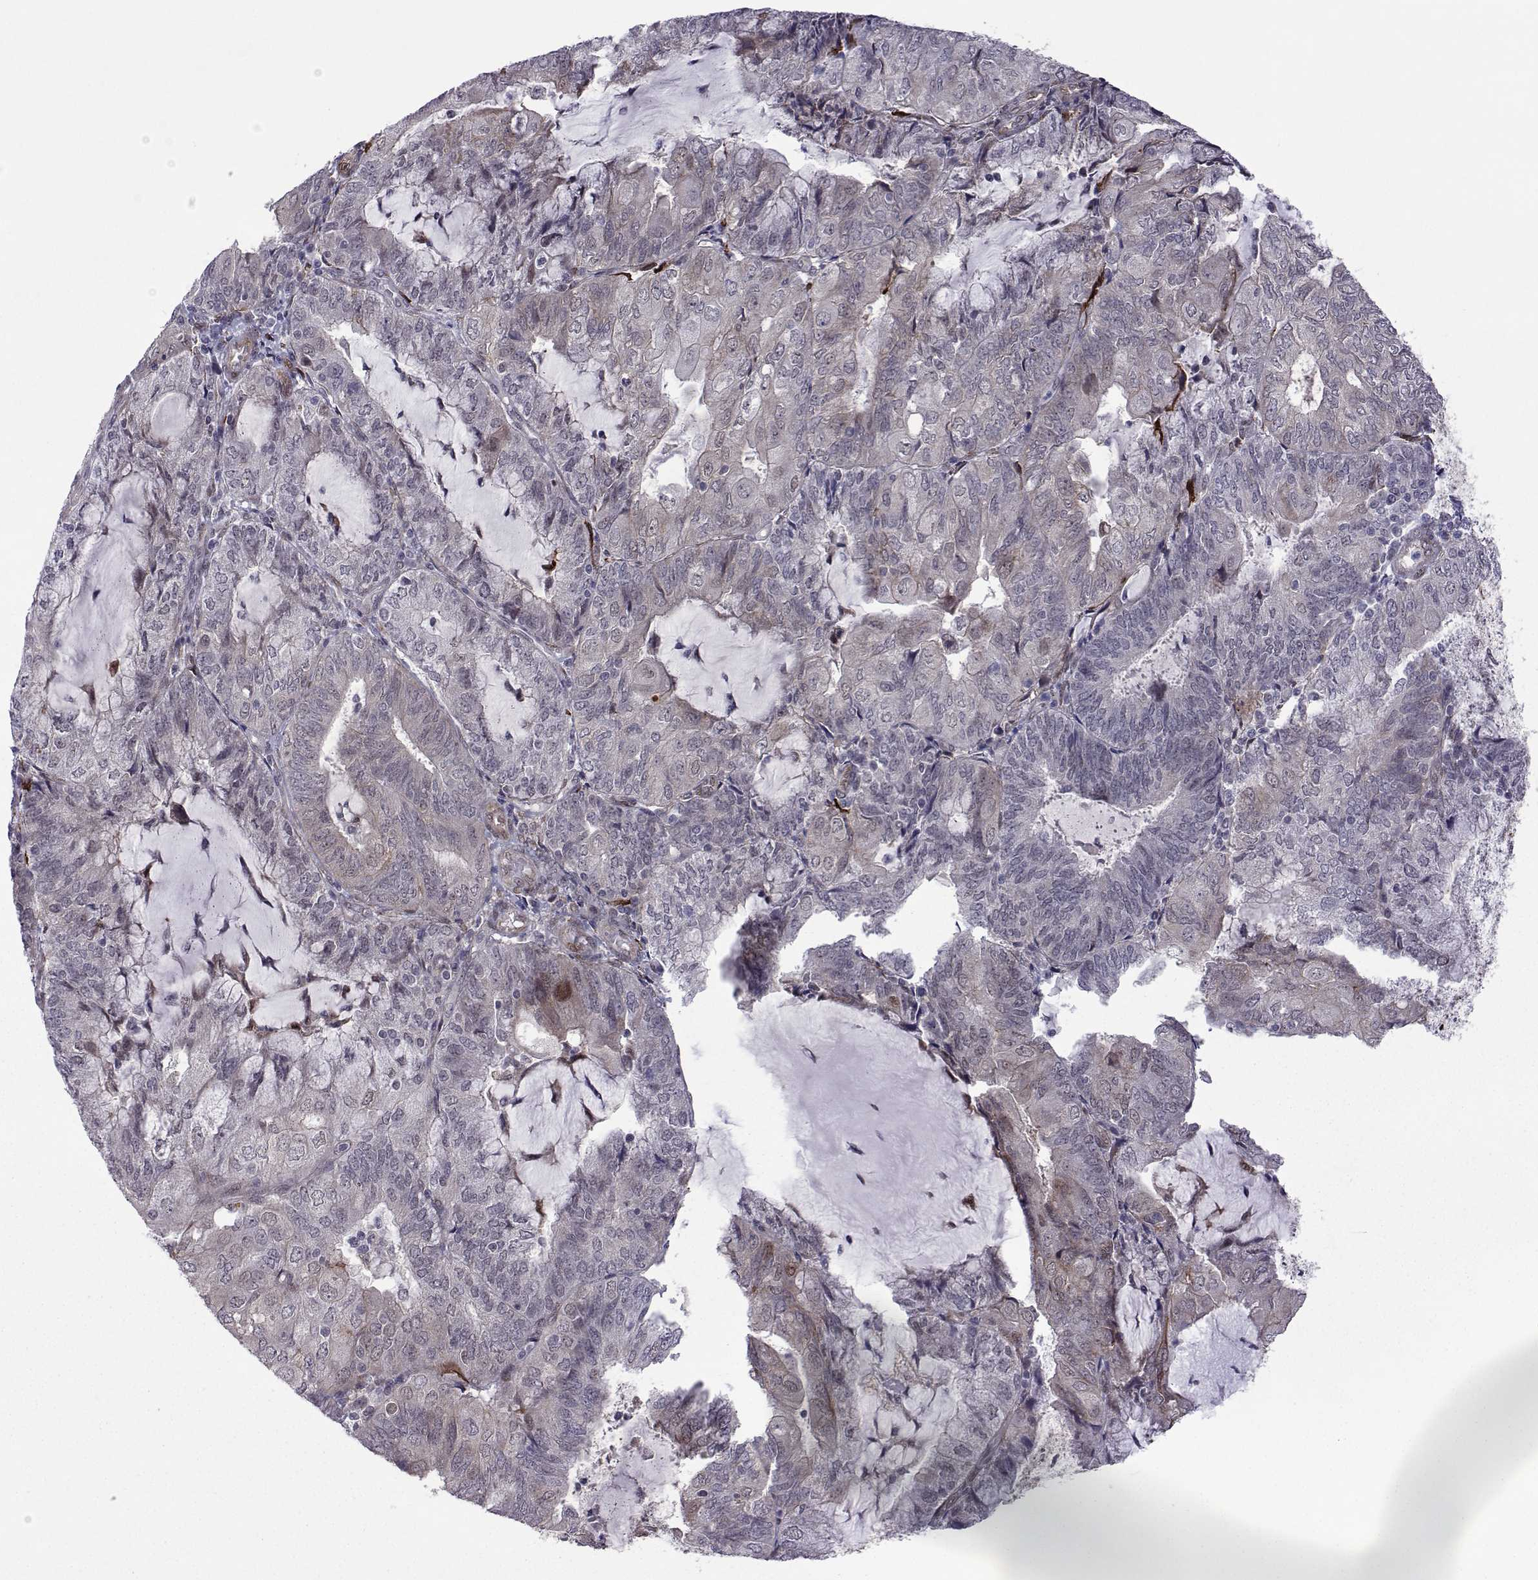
{"staining": {"intensity": "negative", "quantity": "none", "location": "none"}, "tissue": "endometrial cancer", "cell_type": "Tumor cells", "image_type": "cancer", "snomed": [{"axis": "morphology", "description": "Adenocarcinoma, NOS"}, {"axis": "topography", "description": "Endometrium"}], "caption": "Tumor cells are negative for brown protein staining in endometrial adenocarcinoma.", "gene": "EFCAB3", "patient": {"sex": "female", "age": 81}}